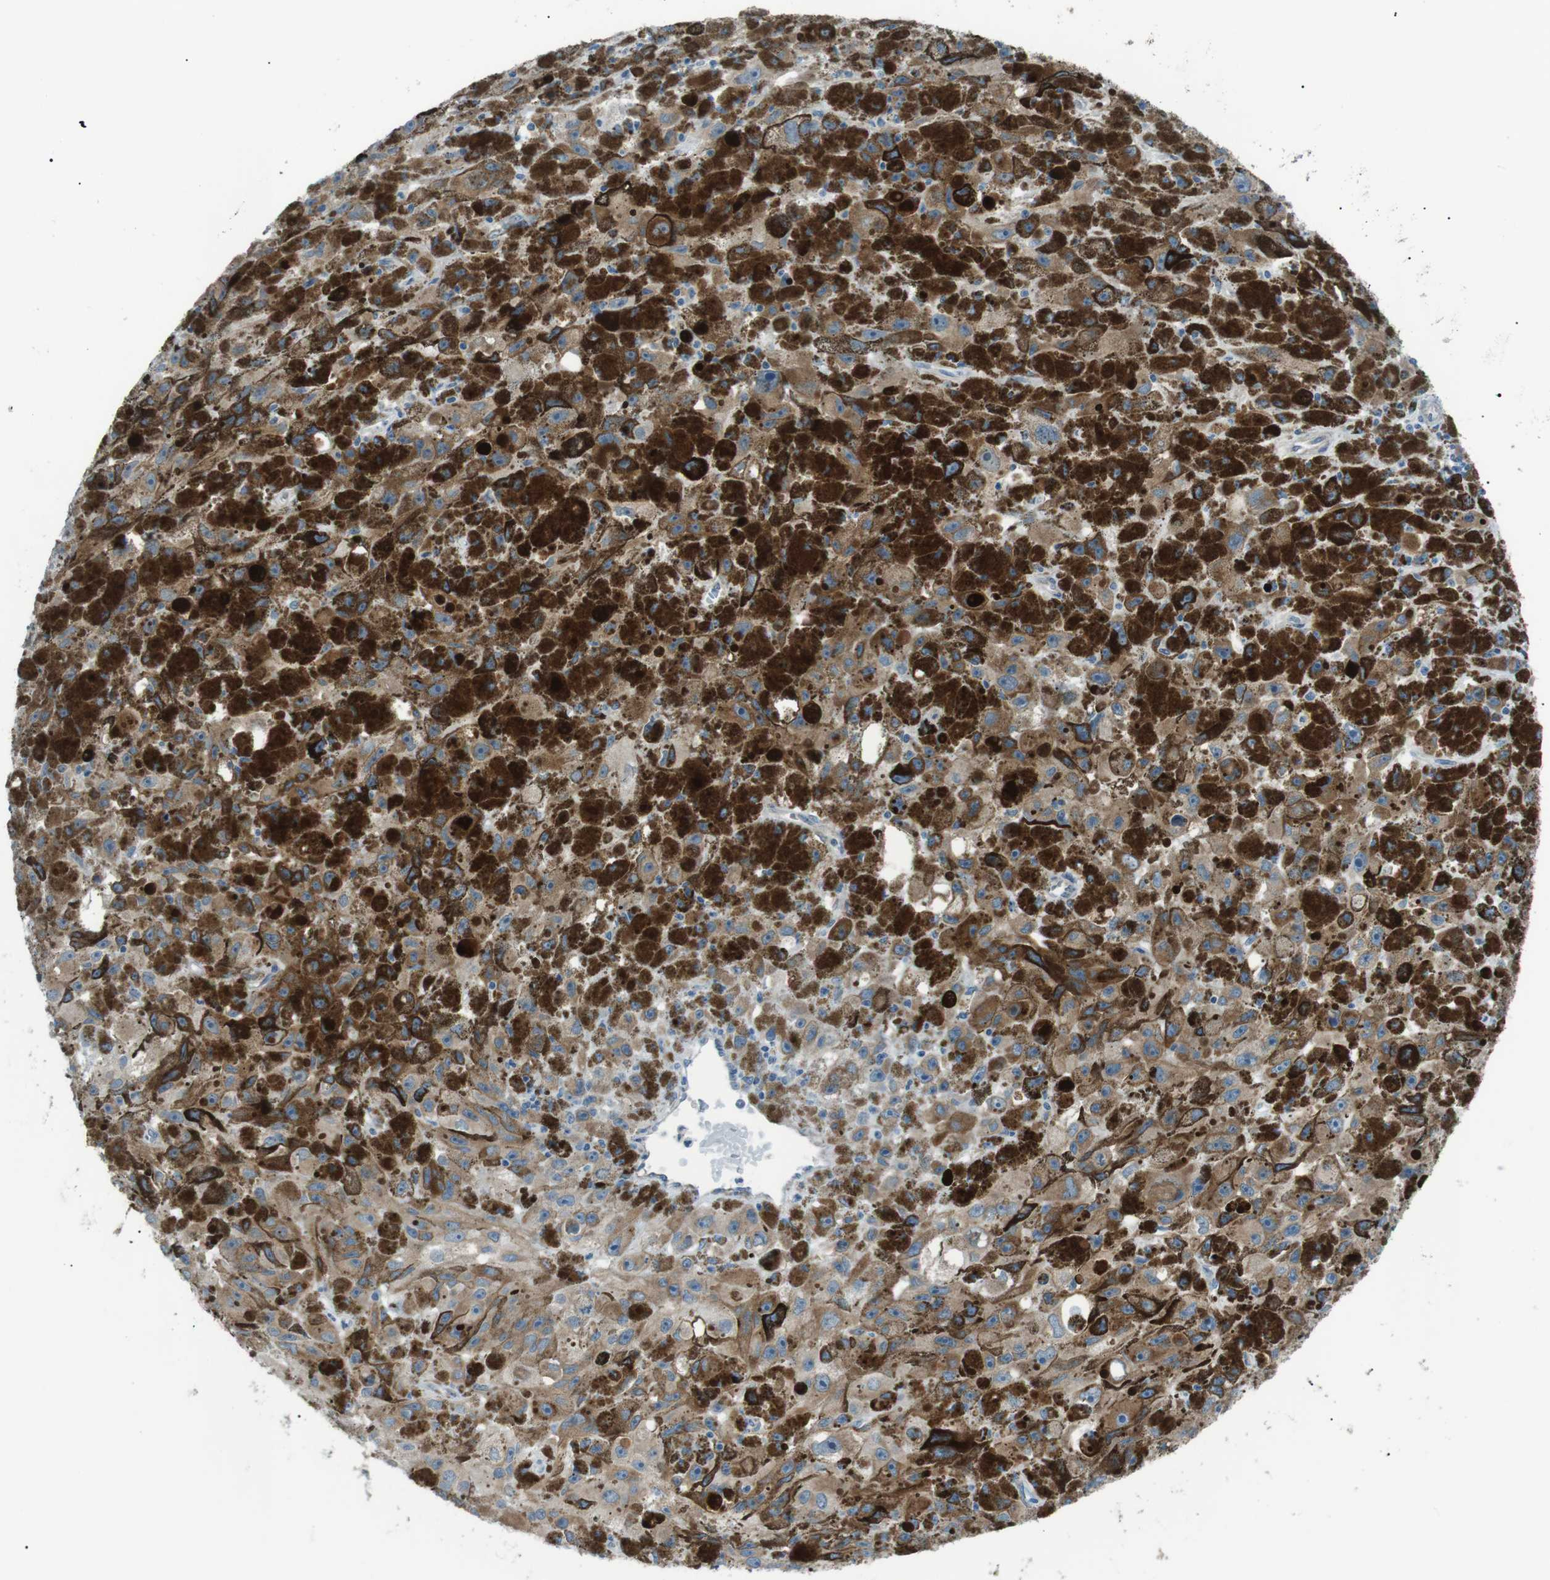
{"staining": {"intensity": "weak", "quantity": ">75%", "location": "cytoplasmic/membranous"}, "tissue": "melanoma", "cell_type": "Tumor cells", "image_type": "cancer", "snomed": [{"axis": "morphology", "description": "Malignant melanoma, NOS"}, {"axis": "topography", "description": "Skin"}], "caption": "IHC image of melanoma stained for a protein (brown), which shows low levels of weak cytoplasmic/membranous expression in about >75% of tumor cells.", "gene": "MTARC2", "patient": {"sex": "female", "age": 104}}